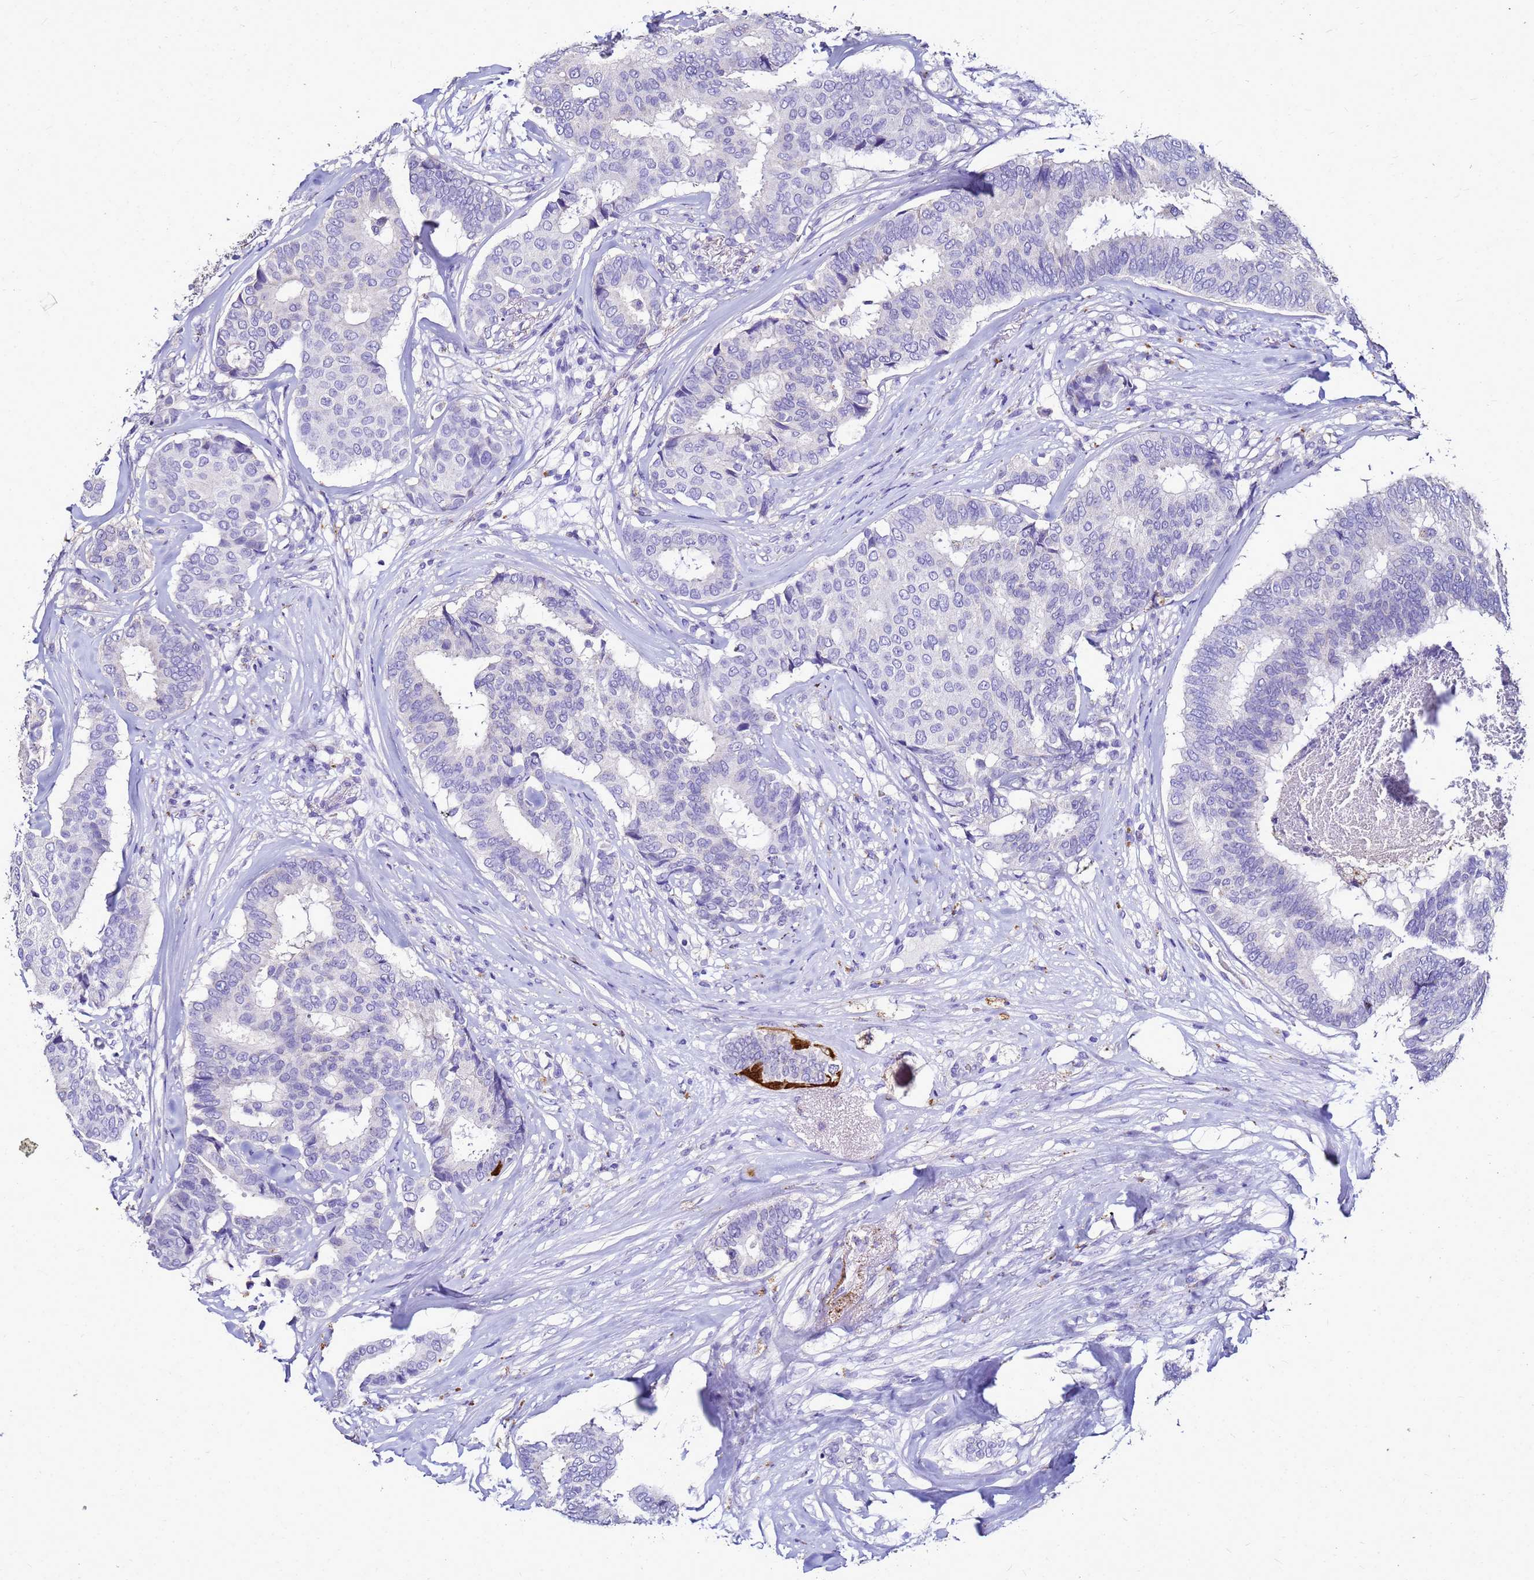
{"staining": {"intensity": "negative", "quantity": "none", "location": "none"}, "tissue": "breast cancer", "cell_type": "Tumor cells", "image_type": "cancer", "snomed": [{"axis": "morphology", "description": "Duct carcinoma"}, {"axis": "topography", "description": "Breast"}], "caption": "High magnification brightfield microscopy of intraductal carcinoma (breast) stained with DAB (3,3'-diaminobenzidine) (brown) and counterstained with hematoxylin (blue): tumor cells show no significant positivity. (IHC, brightfield microscopy, high magnification).", "gene": "S100A2", "patient": {"sex": "female", "age": 75}}